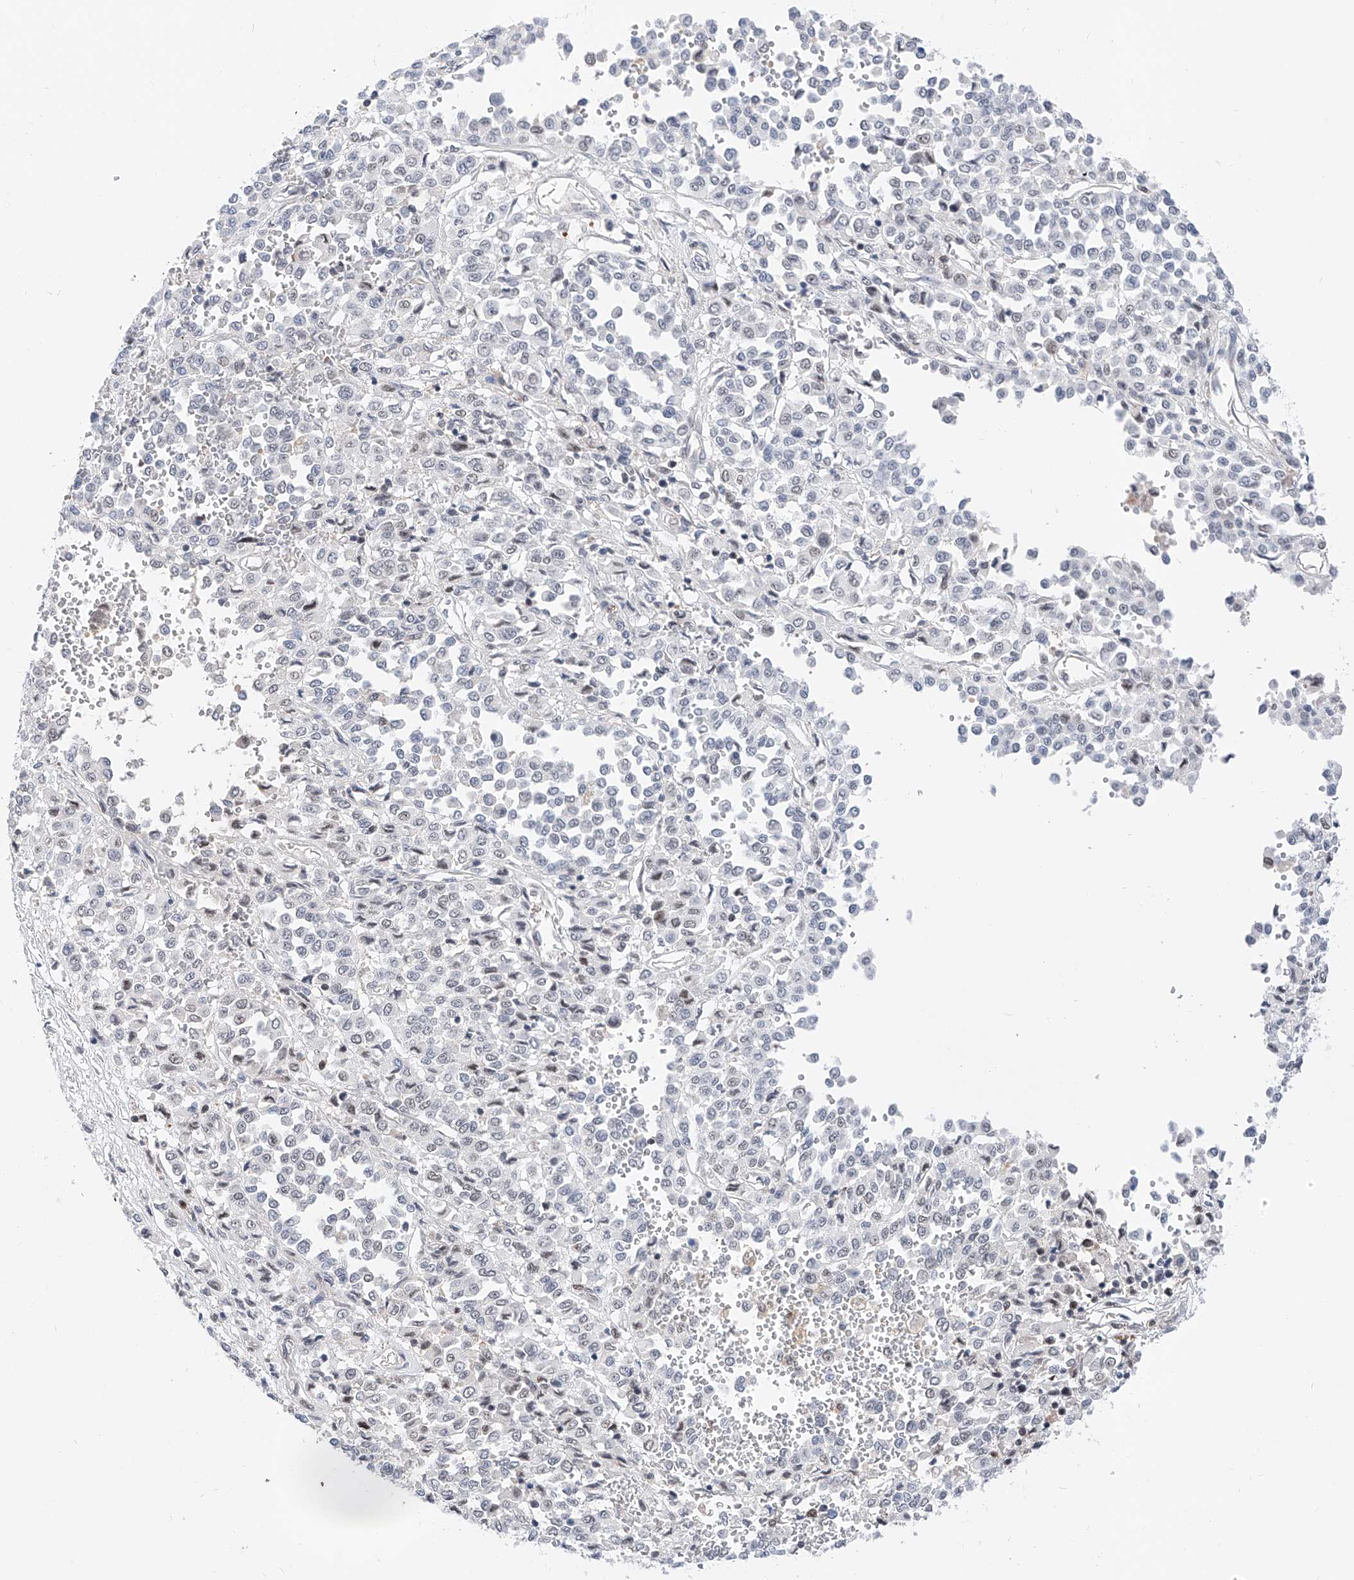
{"staining": {"intensity": "negative", "quantity": "none", "location": "none"}, "tissue": "melanoma", "cell_type": "Tumor cells", "image_type": "cancer", "snomed": [{"axis": "morphology", "description": "Malignant melanoma, Metastatic site"}, {"axis": "topography", "description": "Pancreas"}], "caption": "This is an IHC histopathology image of malignant melanoma (metastatic site). There is no staining in tumor cells.", "gene": "SNRNP200", "patient": {"sex": "female", "age": 30}}